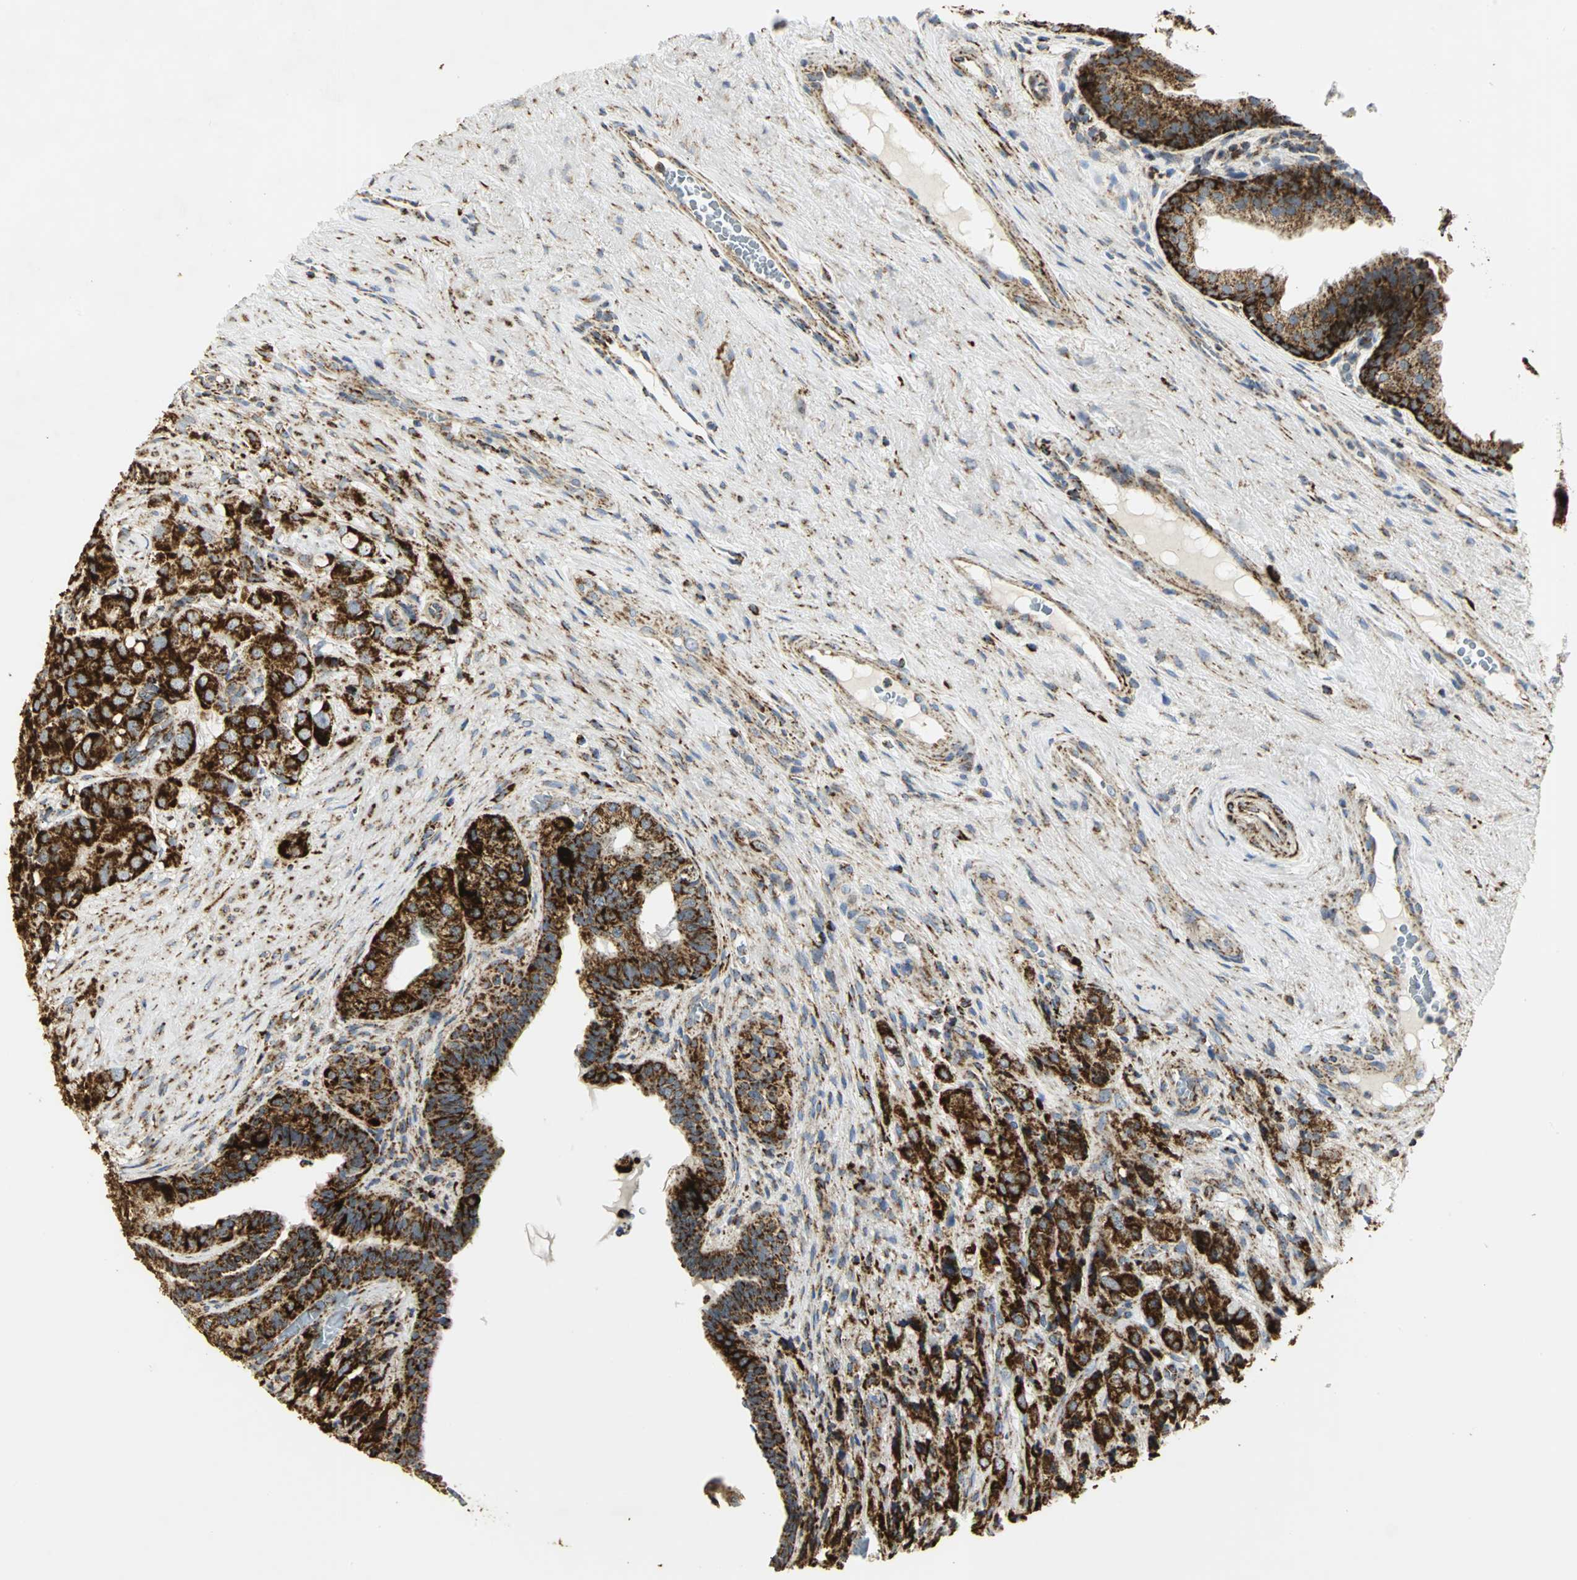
{"staining": {"intensity": "strong", "quantity": ">75%", "location": "cytoplasmic/membranous"}, "tissue": "prostate cancer", "cell_type": "Tumor cells", "image_type": "cancer", "snomed": [{"axis": "morphology", "description": "Adenocarcinoma, High grade"}, {"axis": "topography", "description": "Prostate"}], "caption": "An image of human adenocarcinoma (high-grade) (prostate) stained for a protein exhibits strong cytoplasmic/membranous brown staining in tumor cells.", "gene": "VDAC1", "patient": {"sex": "male", "age": 68}}